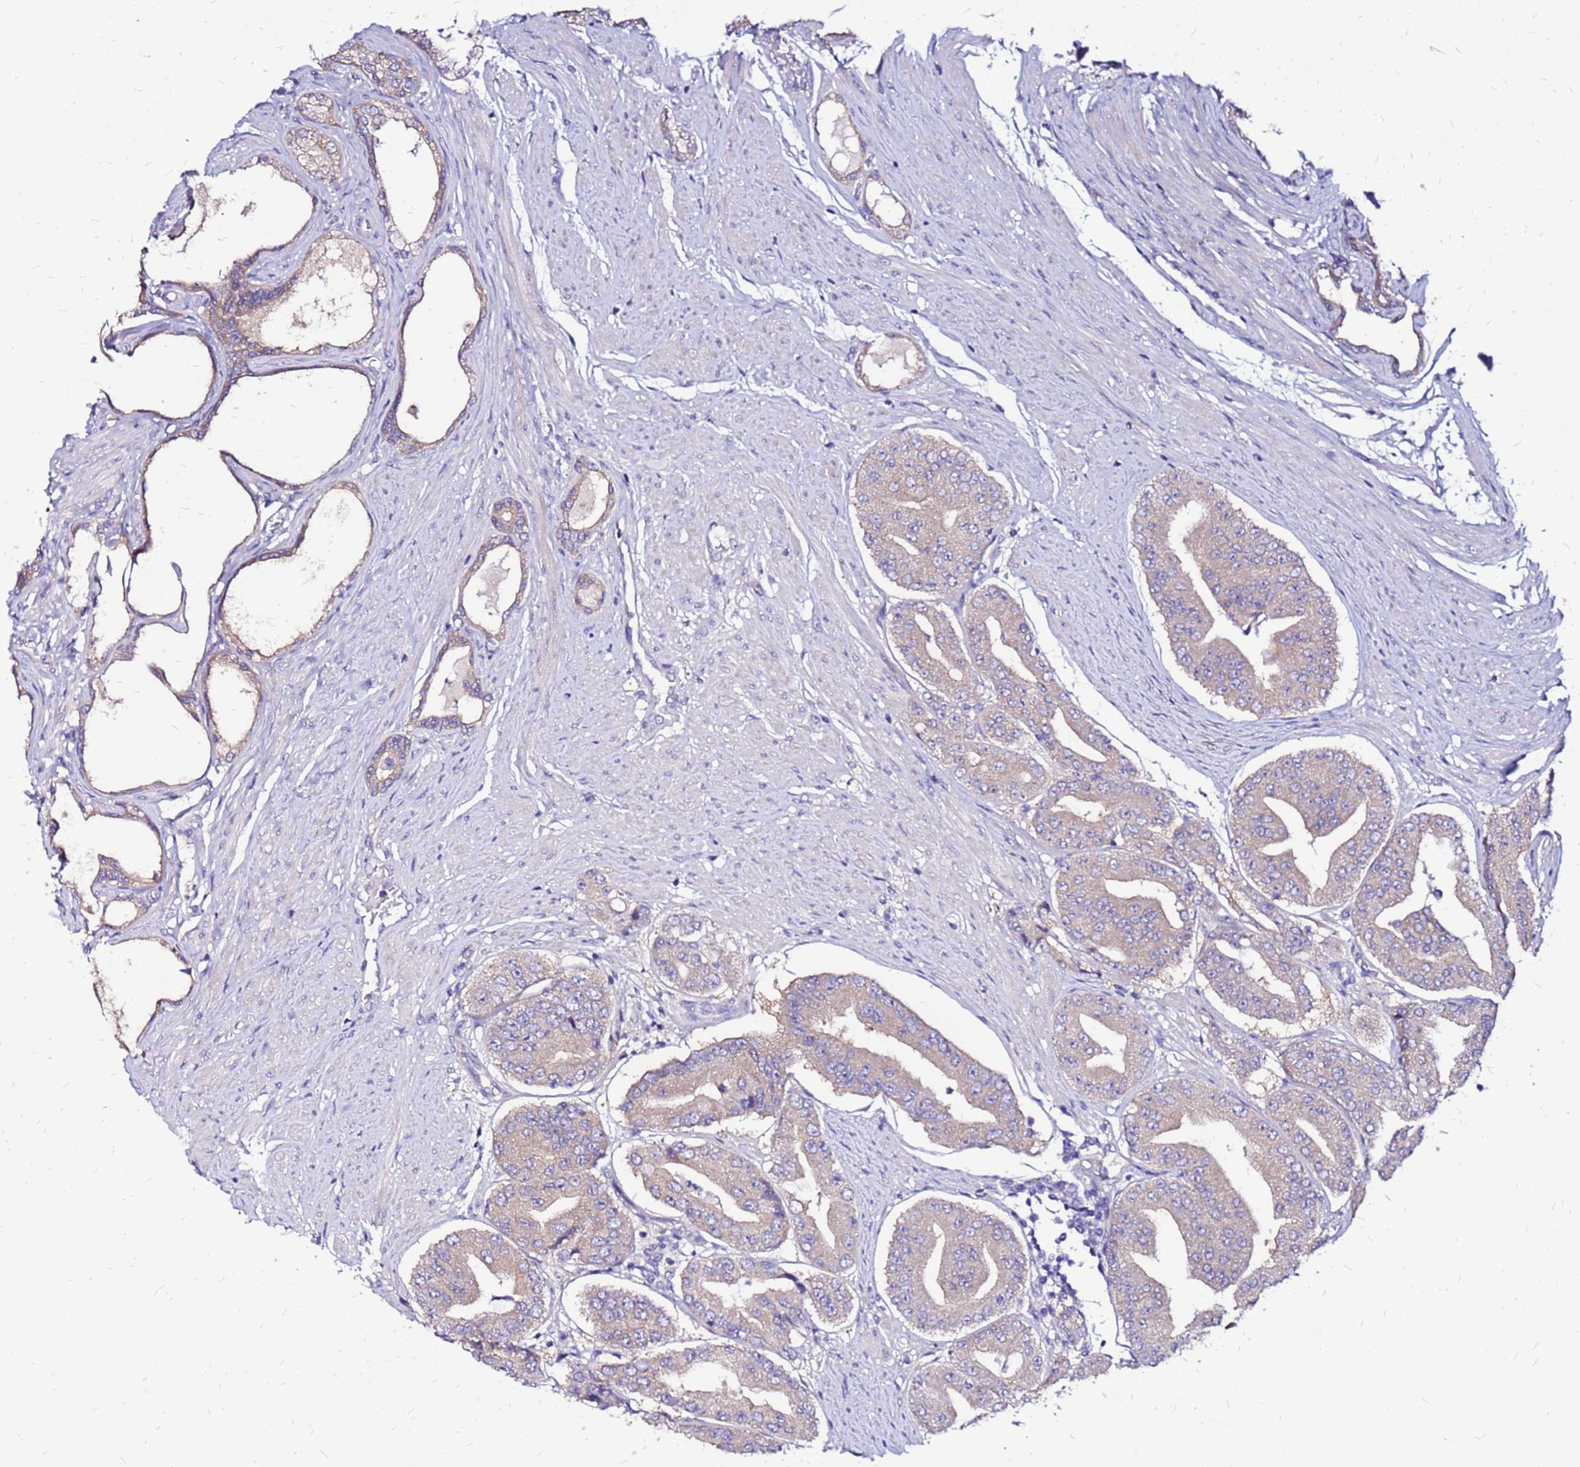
{"staining": {"intensity": "negative", "quantity": "none", "location": "none"}, "tissue": "prostate cancer", "cell_type": "Tumor cells", "image_type": "cancer", "snomed": [{"axis": "morphology", "description": "Adenocarcinoma, High grade"}, {"axis": "topography", "description": "Prostate"}], "caption": "This histopathology image is of prostate high-grade adenocarcinoma stained with immunohistochemistry to label a protein in brown with the nuclei are counter-stained blue. There is no expression in tumor cells.", "gene": "ARHGEF5", "patient": {"sex": "male", "age": 63}}